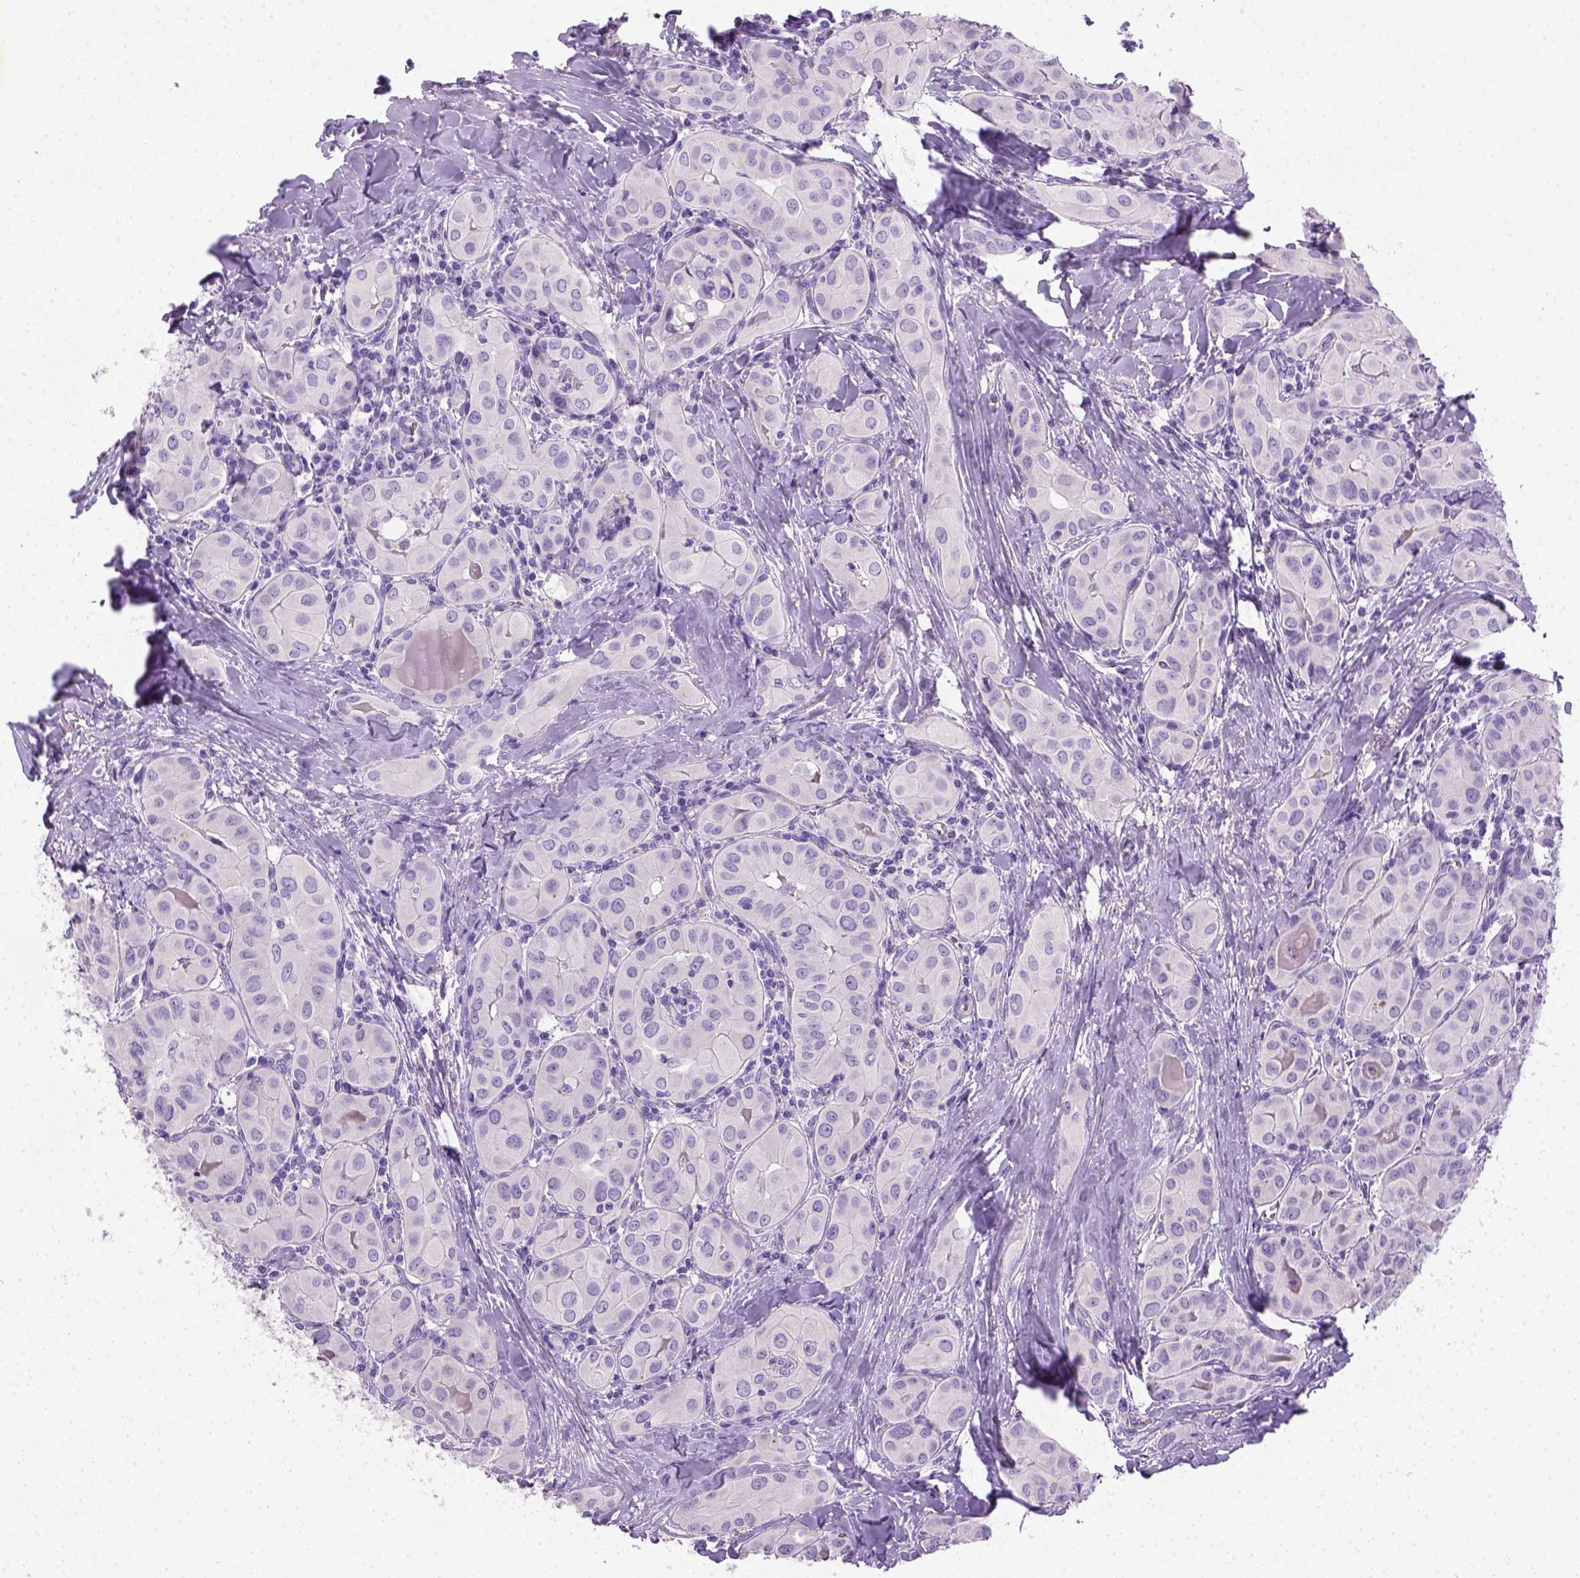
{"staining": {"intensity": "negative", "quantity": "none", "location": "none"}, "tissue": "thyroid cancer", "cell_type": "Tumor cells", "image_type": "cancer", "snomed": [{"axis": "morphology", "description": "Papillary adenocarcinoma, NOS"}, {"axis": "topography", "description": "Thyroid gland"}], "caption": "Immunohistochemistry image of human papillary adenocarcinoma (thyroid) stained for a protein (brown), which displays no positivity in tumor cells.", "gene": "KRT71", "patient": {"sex": "female", "age": 37}}